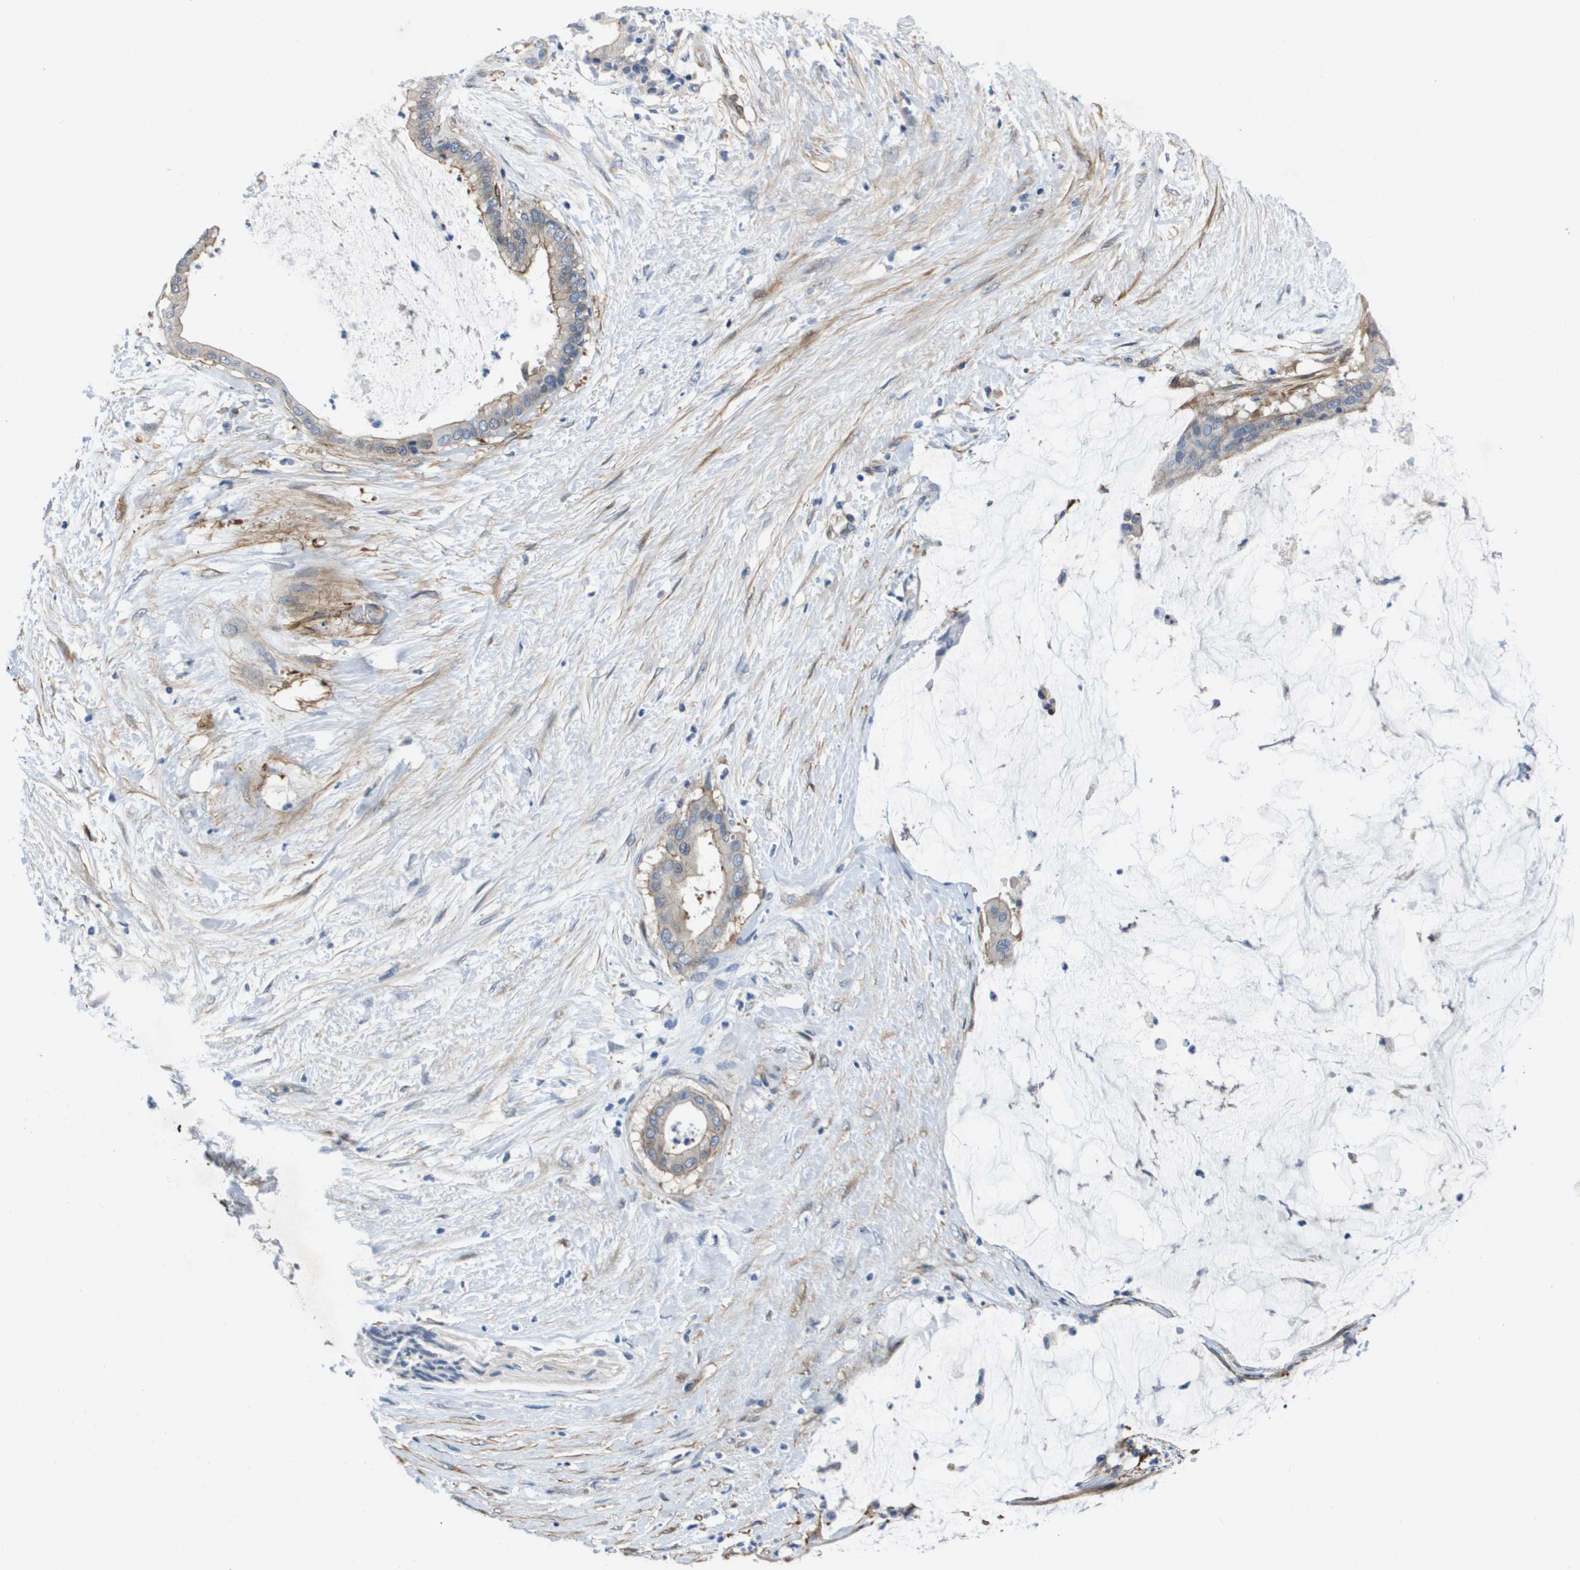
{"staining": {"intensity": "weak", "quantity": ">75%", "location": "cytoplasmic/membranous"}, "tissue": "pancreatic cancer", "cell_type": "Tumor cells", "image_type": "cancer", "snomed": [{"axis": "morphology", "description": "Adenocarcinoma, NOS"}, {"axis": "topography", "description": "Pancreas"}], "caption": "A brown stain shows weak cytoplasmic/membranous staining of a protein in pancreatic cancer tumor cells.", "gene": "LPP", "patient": {"sex": "male", "age": 41}}